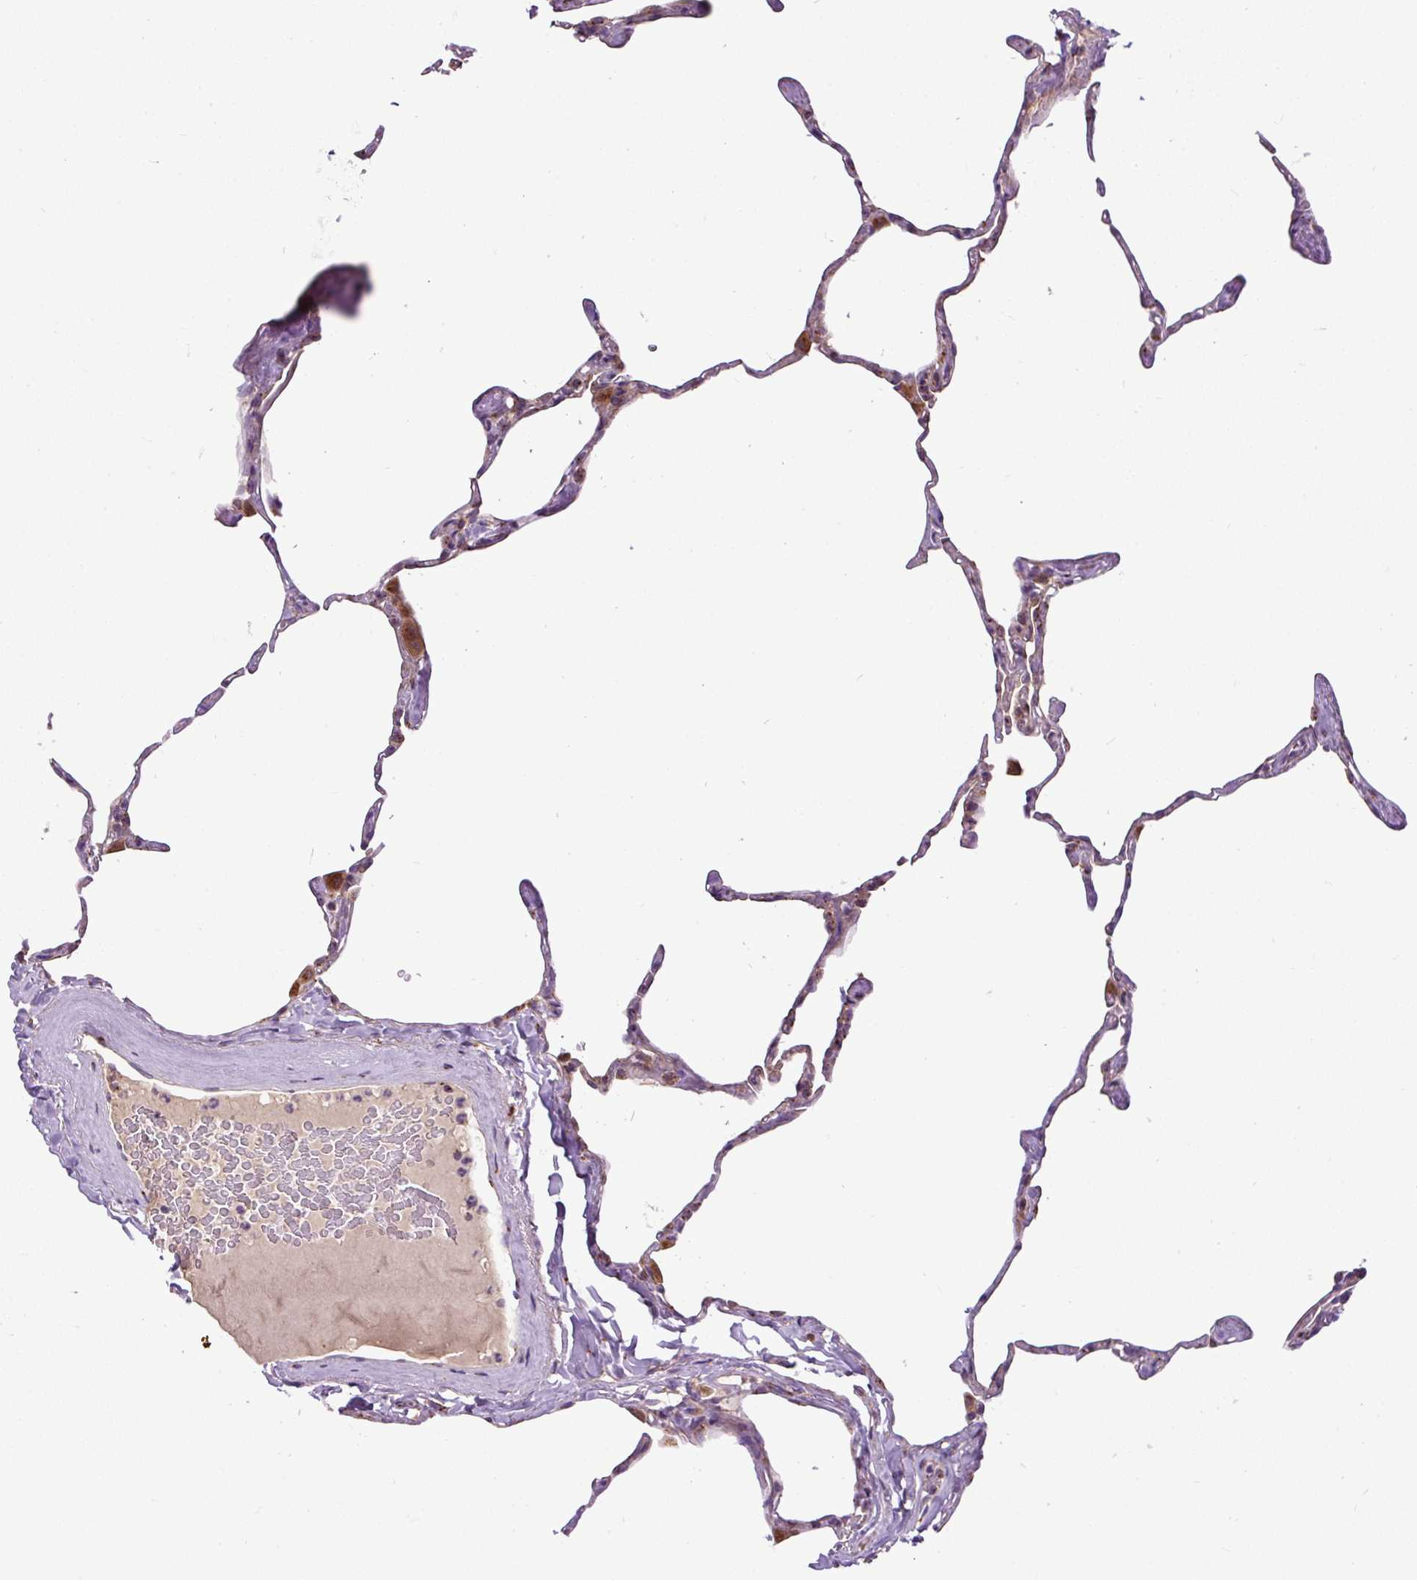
{"staining": {"intensity": "moderate", "quantity": "25%-75%", "location": "cytoplasmic/membranous"}, "tissue": "lung", "cell_type": "Alveolar cells", "image_type": "normal", "snomed": [{"axis": "morphology", "description": "Normal tissue, NOS"}, {"axis": "topography", "description": "Lung"}], "caption": "Immunohistochemical staining of unremarkable lung exhibits medium levels of moderate cytoplasmic/membranous positivity in about 25%-75% of alveolar cells.", "gene": "MSMP", "patient": {"sex": "male", "age": 65}}